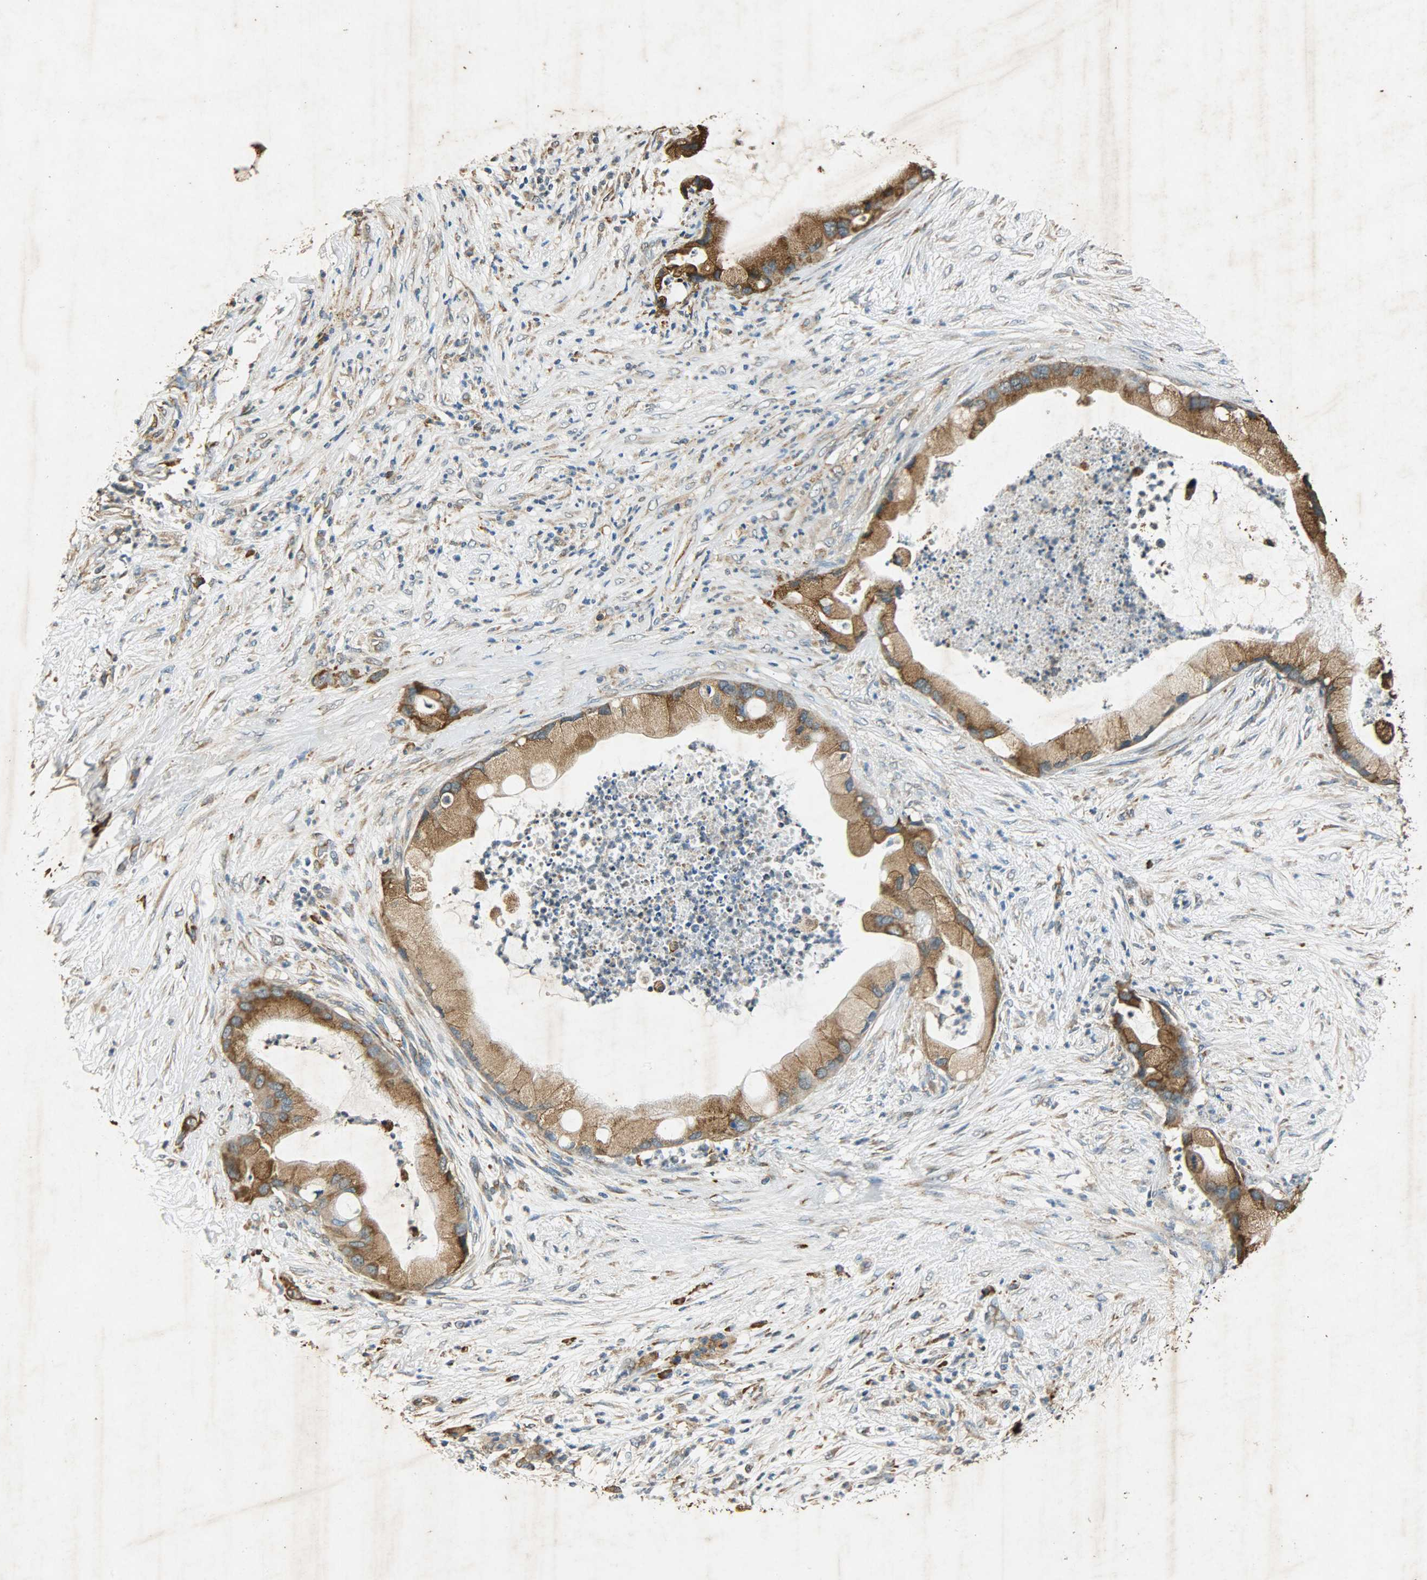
{"staining": {"intensity": "moderate", "quantity": ">75%", "location": "cytoplasmic/membranous"}, "tissue": "pancreatic cancer", "cell_type": "Tumor cells", "image_type": "cancer", "snomed": [{"axis": "morphology", "description": "Adenocarcinoma, NOS"}, {"axis": "topography", "description": "Pancreas"}], "caption": "Pancreatic adenocarcinoma was stained to show a protein in brown. There is medium levels of moderate cytoplasmic/membranous staining in about >75% of tumor cells. (DAB (3,3'-diaminobenzidine) IHC with brightfield microscopy, high magnification).", "gene": "HSPA5", "patient": {"sex": "female", "age": 59}}